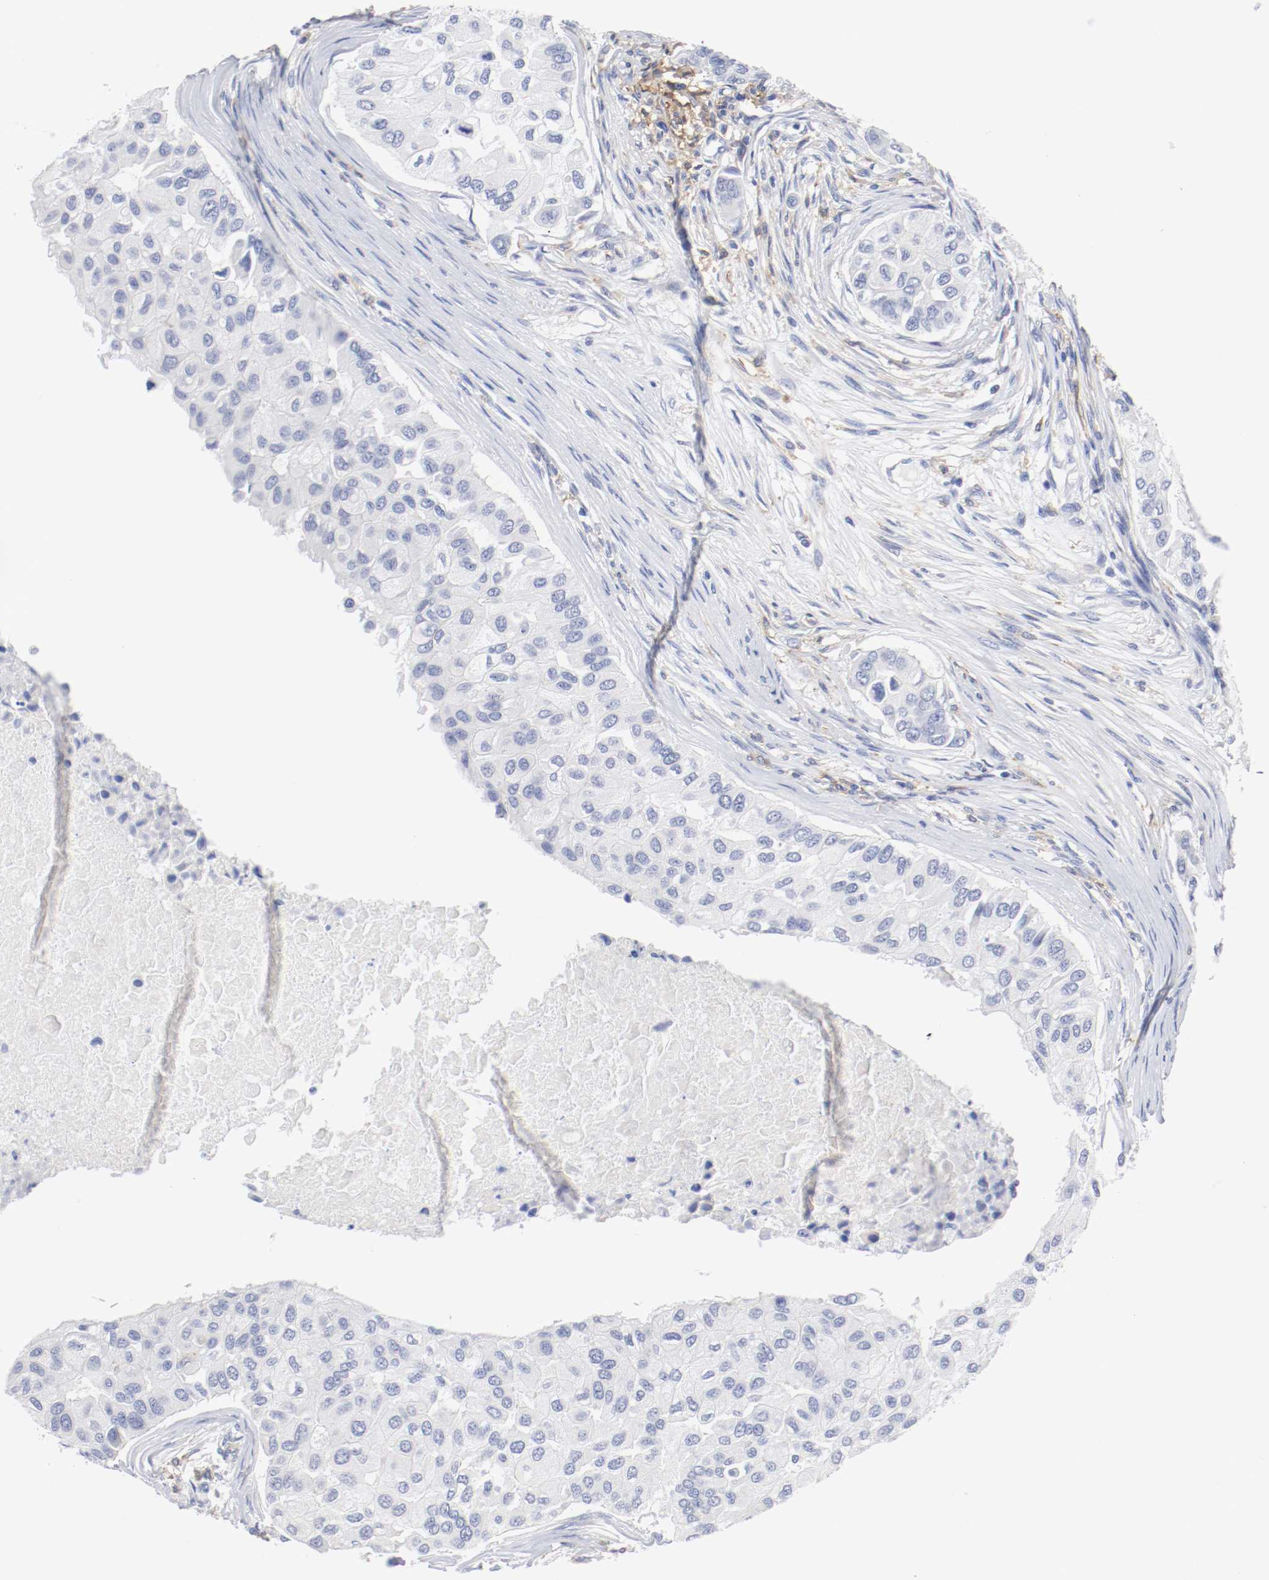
{"staining": {"intensity": "negative", "quantity": "none", "location": "none"}, "tissue": "breast cancer", "cell_type": "Tumor cells", "image_type": "cancer", "snomed": [{"axis": "morphology", "description": "Normal tissue, NOS"}, {"axis": "morphology", "description": "Duct carcinoma"}, {"axis": "topography", "description": "Breast"}], "caption": "Tumor cells show no significant protein expression in breast cancer. Brightfield microscopy of immunohistochemistry stained with DAB (3,3'-diaminobenzidine) (brown) and hematoxylin (blue), captured at high magnification.", "gene": "FGFBP1", "patient": {"sex": "female", "age": 49}}